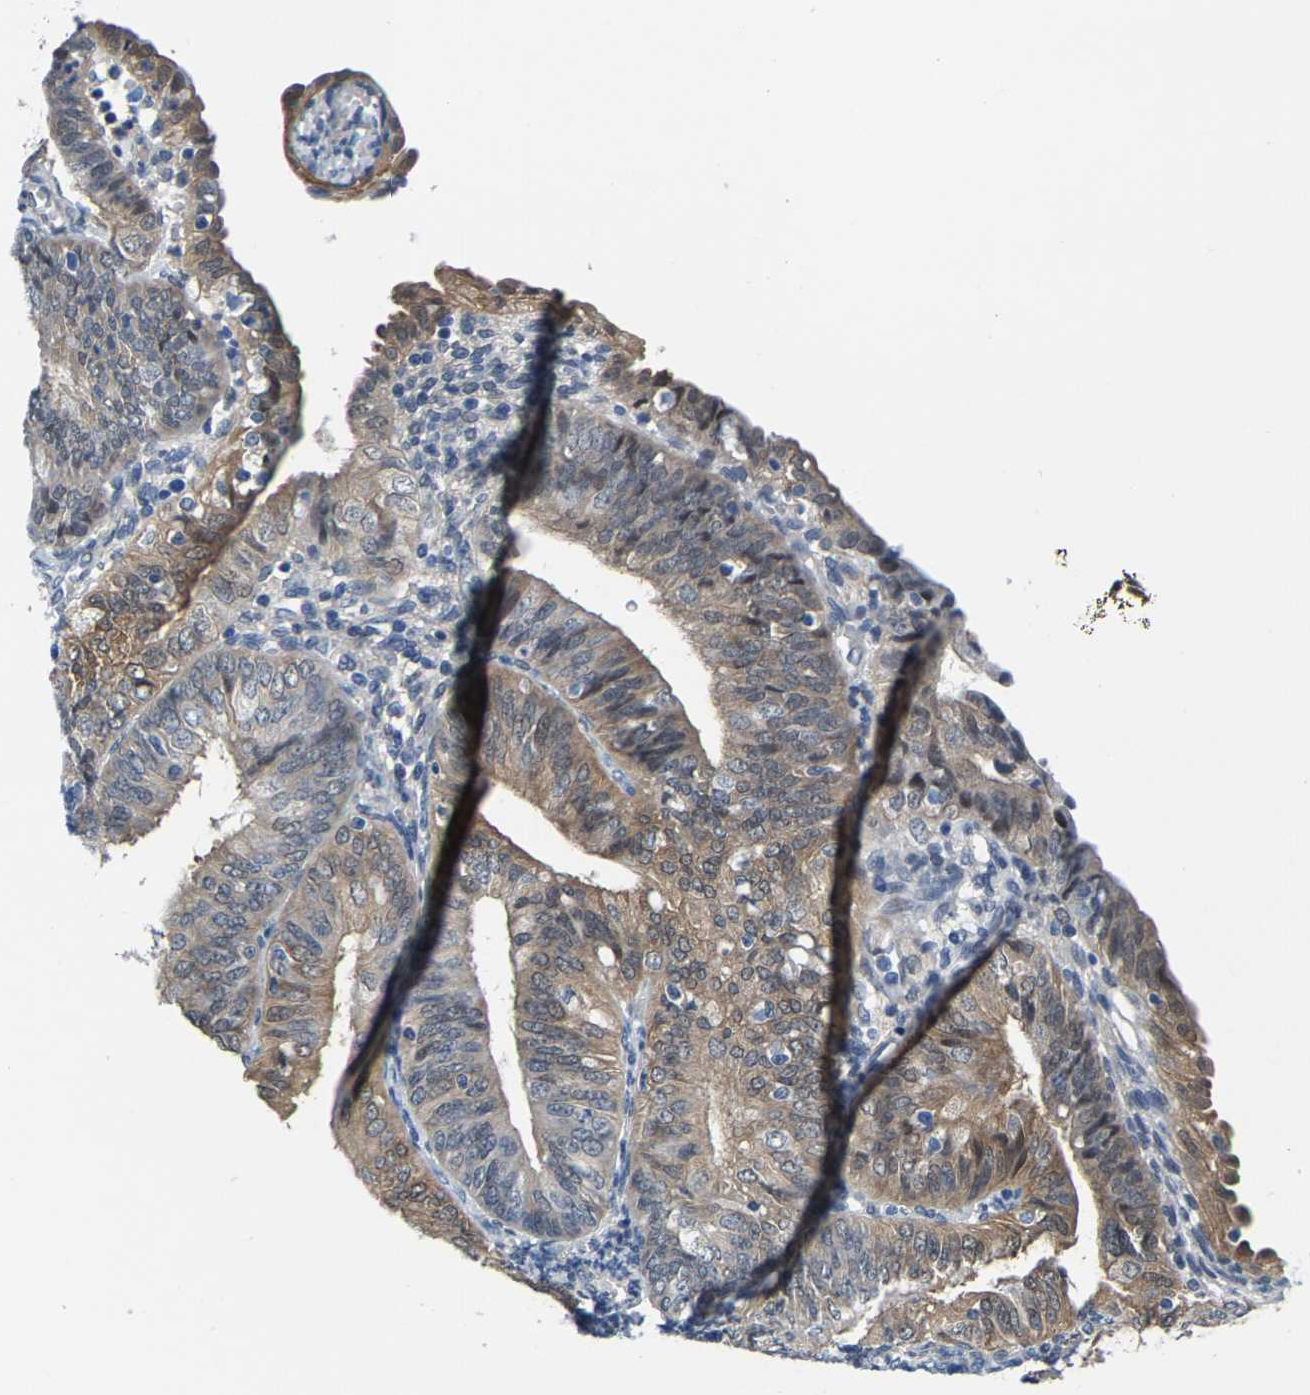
{"staining": {"intensity": "weak", "quantity": "25%-75%", "location": "cytoplasmic/membranous"}, "tissue": "endometrial cancer", "cell_type": "Tumor cells", "image_type": "cancer", "snomed": [{"axis": "morphology", "description": "Adenocarcinoma, NOS"}, {"axis": "topography", "description": "Endometrium"}], "caption": "A low amount of weak cytoplasmic/membranous positivity is present in about 25%-75% of tumor cells in endometrial cancer tissue.", "gene": "SSH3", "patient": {"sex": "female", "age": 58}}